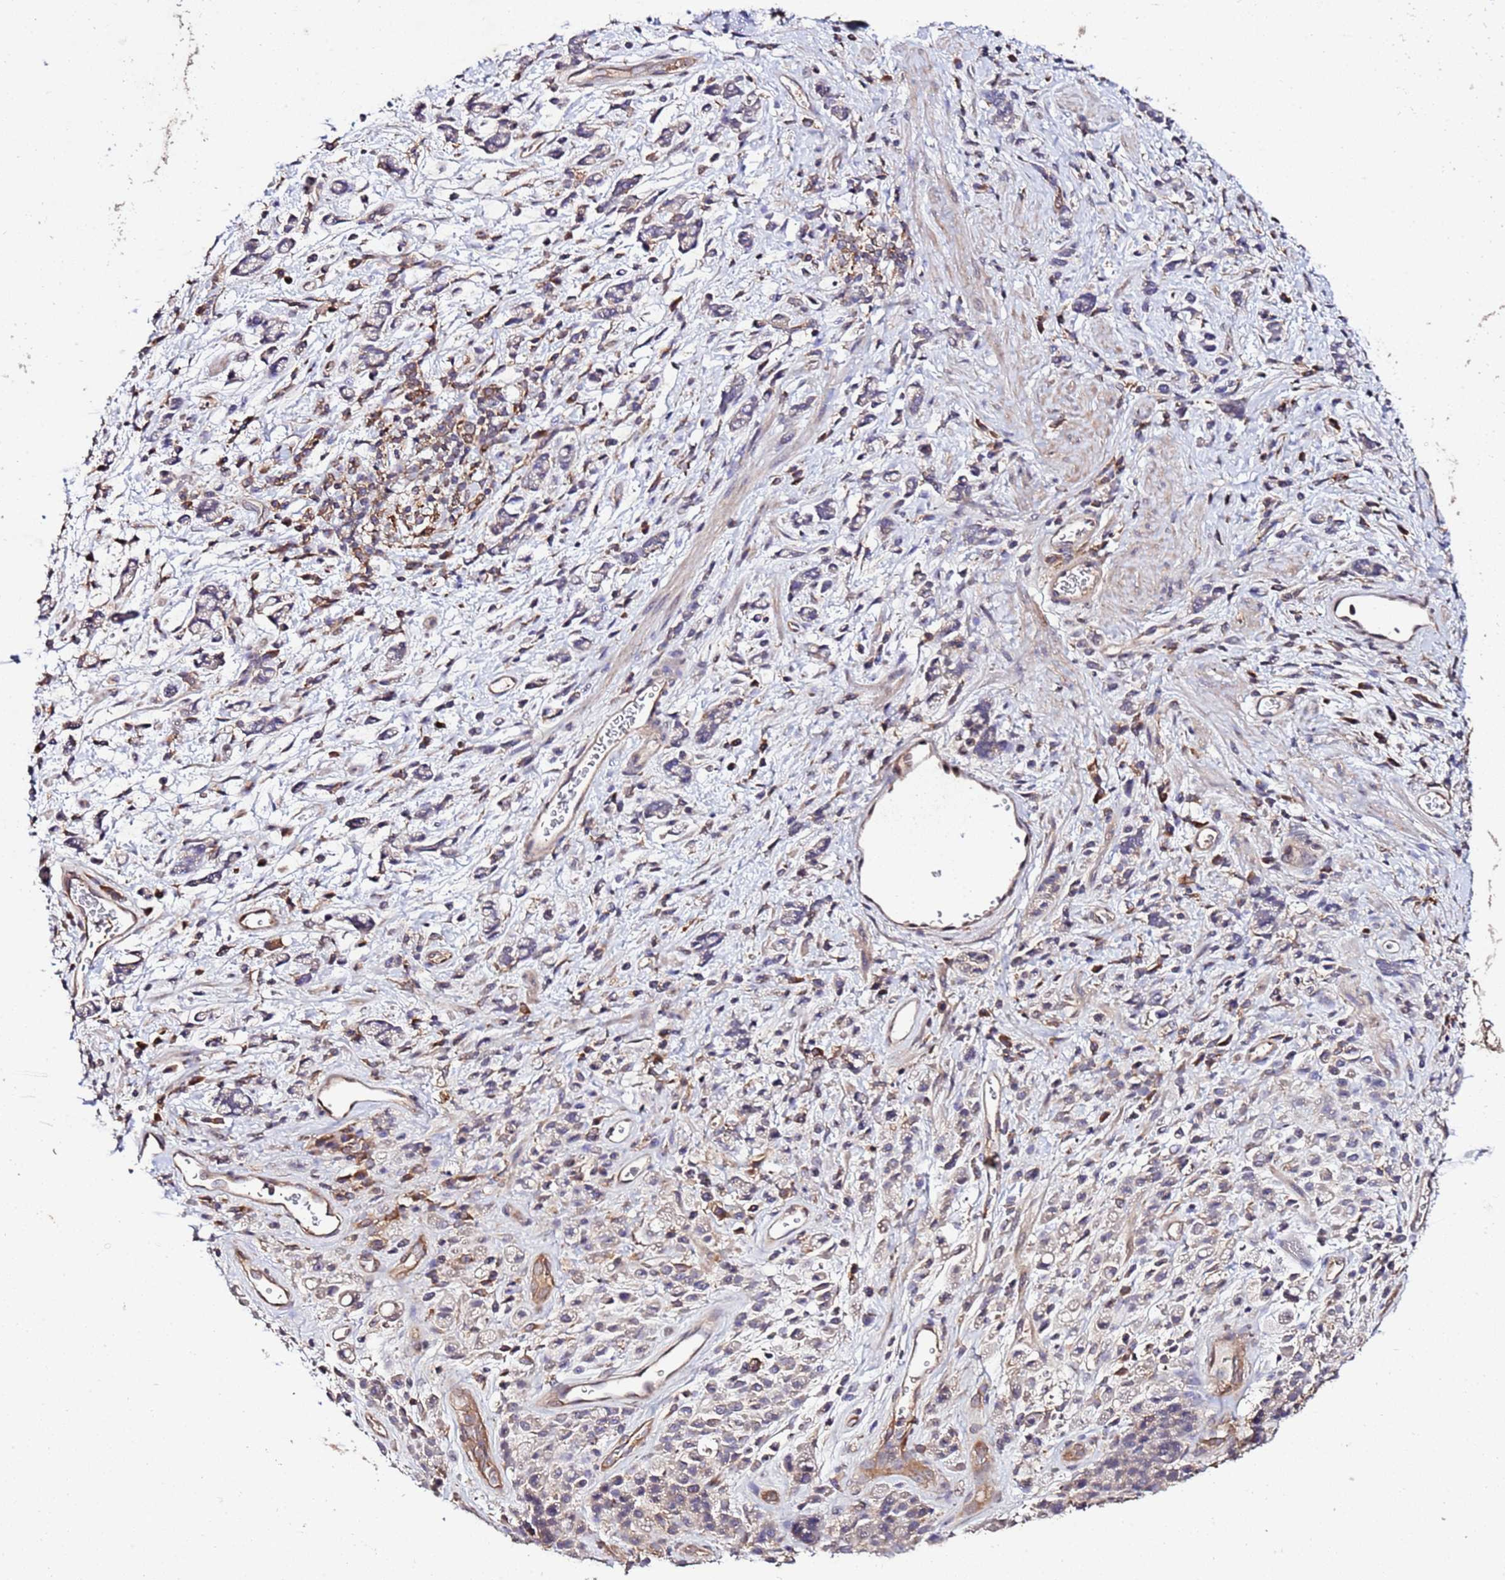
{"staining": {"intensity": "moderate", "quantity": "<25%", "location": "cytoplasmic/membranous"}, "tissue": "stomach cancer", "cell_type": "Tumor cells", "image_type": "cancer", "snomed": [{"axis": "morphology", "description": "Adenocarcinoma, NOS"}, {"axis": "topography", "description": "Stomach"}], "caption": "A low amount of moderate cytoplasmic/membranous staining is present in about <25% of tumor cells in stomach cancer (adenocarcinoma) tissue.", "gene": "GSPT2", "patient": {"sex": "female", "age": 60}}